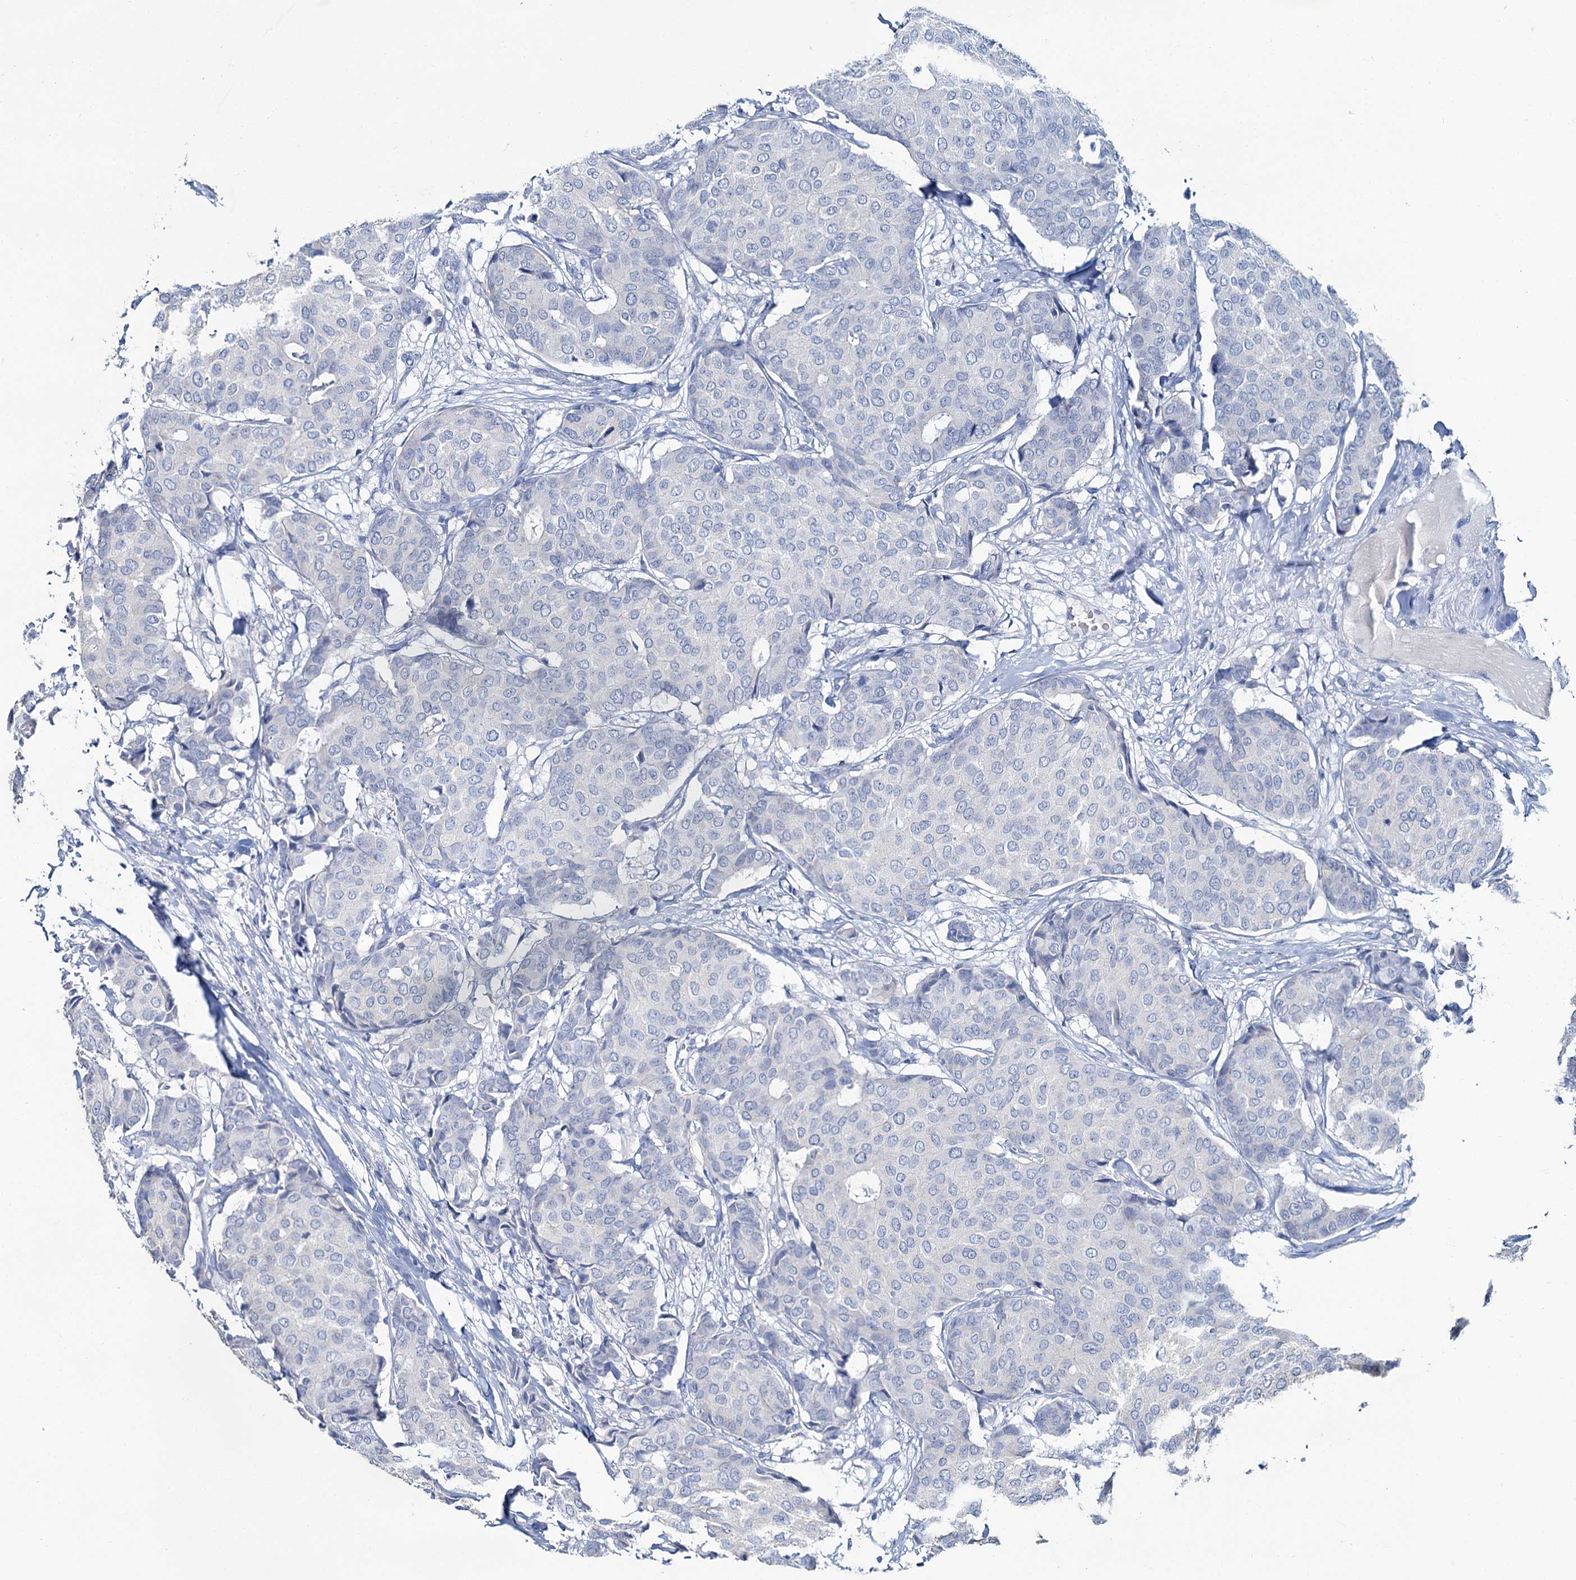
{"staining": {"intensity": "negative", "quantity": "none", "location": "none"}, "tissue": "breast cancer", "cell_type": "Tumor cells", "image_type": "cancer", "snomed": [{"axis": "morphology", "description": "Duct carcinoma"}, {"axis": "topography", "description": "Breast"}], "caption": "A high-resolution histopathology image shows IHC staining of breast infiltrating ductal carcinoma, which shows no significant positivity in tumor cells.", "gene": "SNCB", "patient": {"sex": "female", "age": 75}}